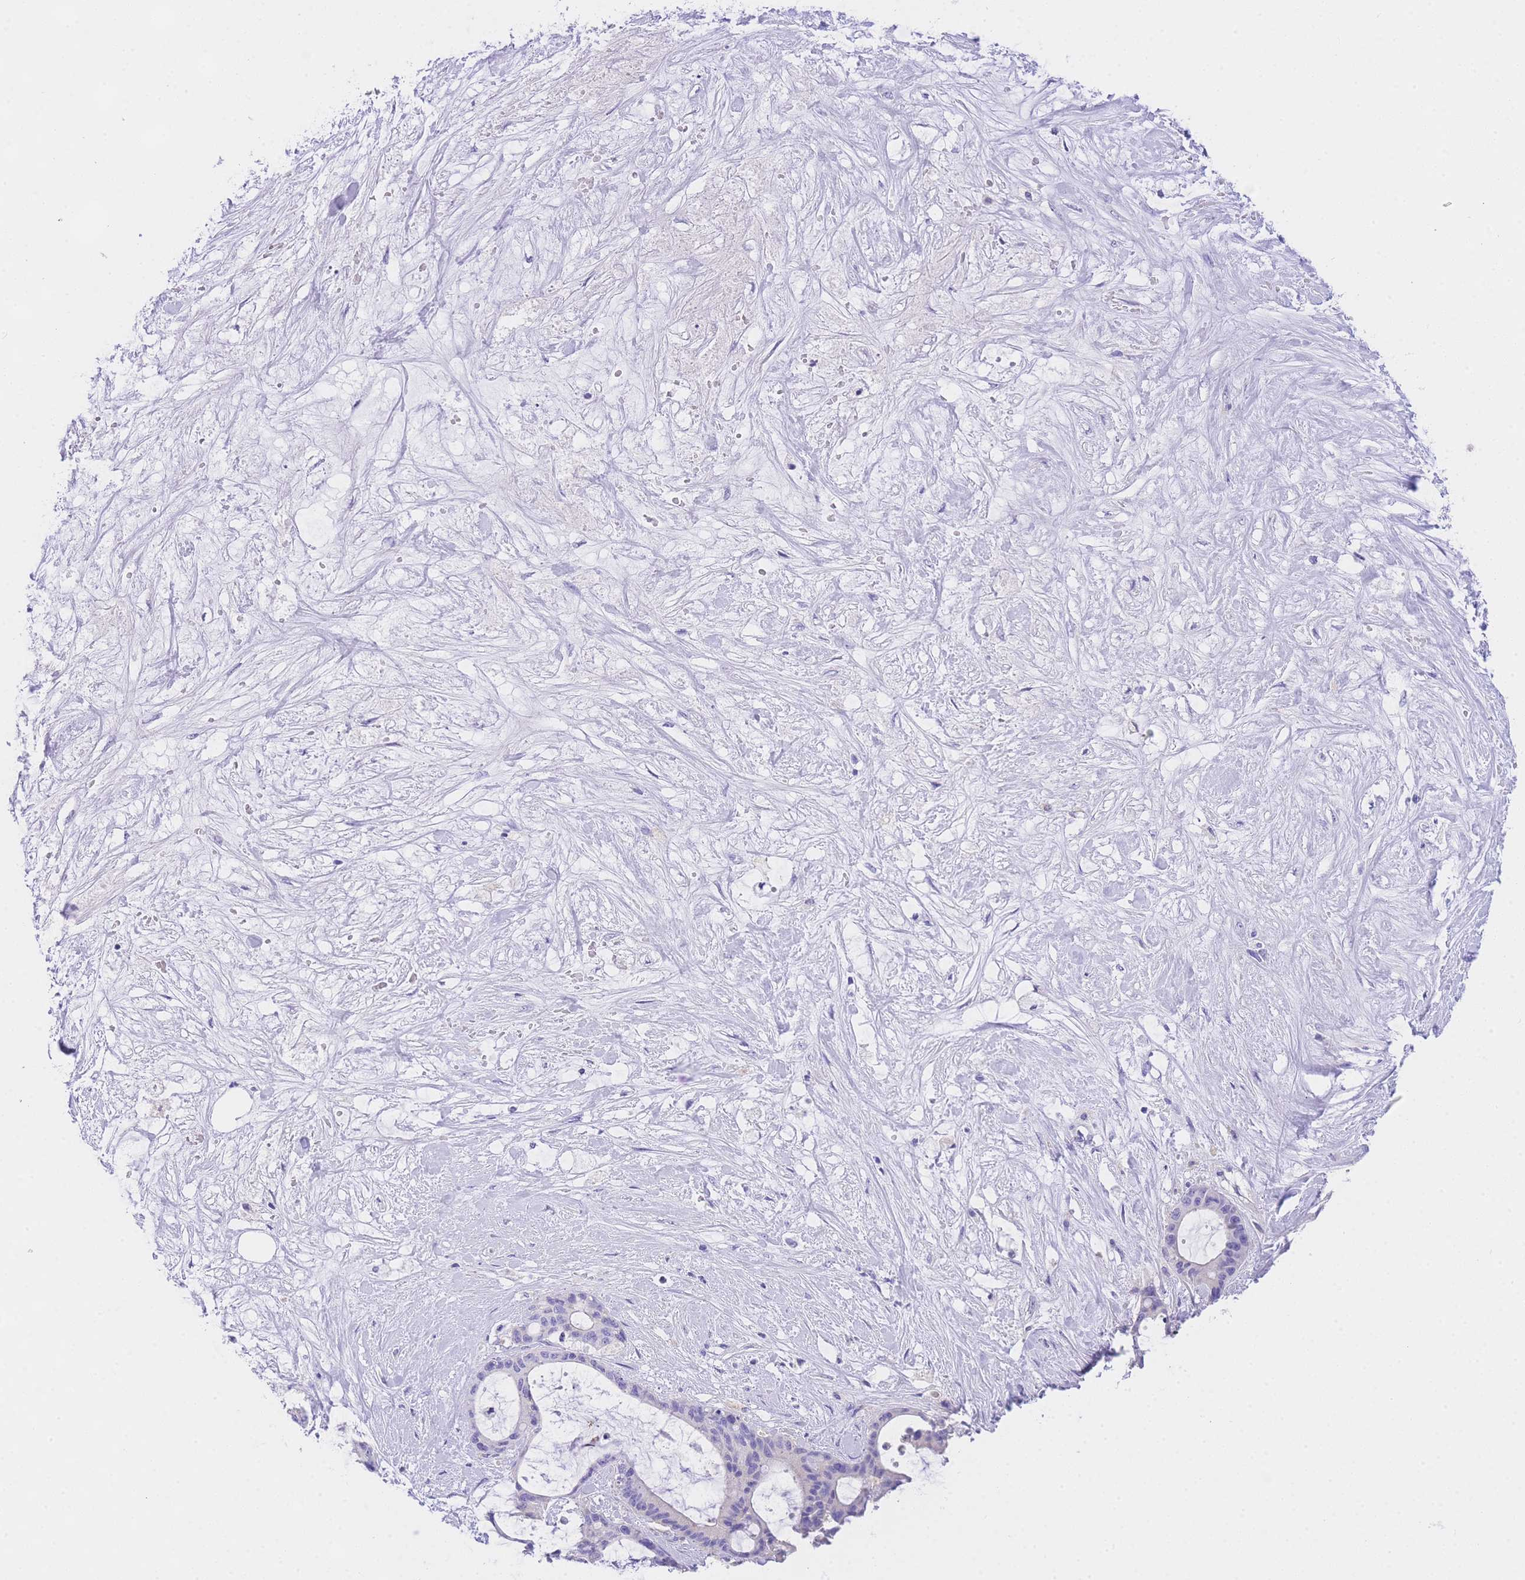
{"staining": {"intensity": "negative", "quantity": "none", "location": "none"}, "tissue": "liver cancer", "cell_type": "Tumor cells", "image_type": "cancer", "snomed": [{"axis": "morphology", "description": "Normal tissue, NOS"}, {"axis": "morphology", "description": "Cholangiocarcinoma"}, {"axis": "topography", "description": "Liver"}, {"axis": "topography", "description": "Peripheral nerve tissue"}], "caption": "Histopathology image shows no significant protein staining in tumor cells of liver cholangiocarcinoma.", "gene": "EPN2", "patient": {"sex": "female", "age": 73}}